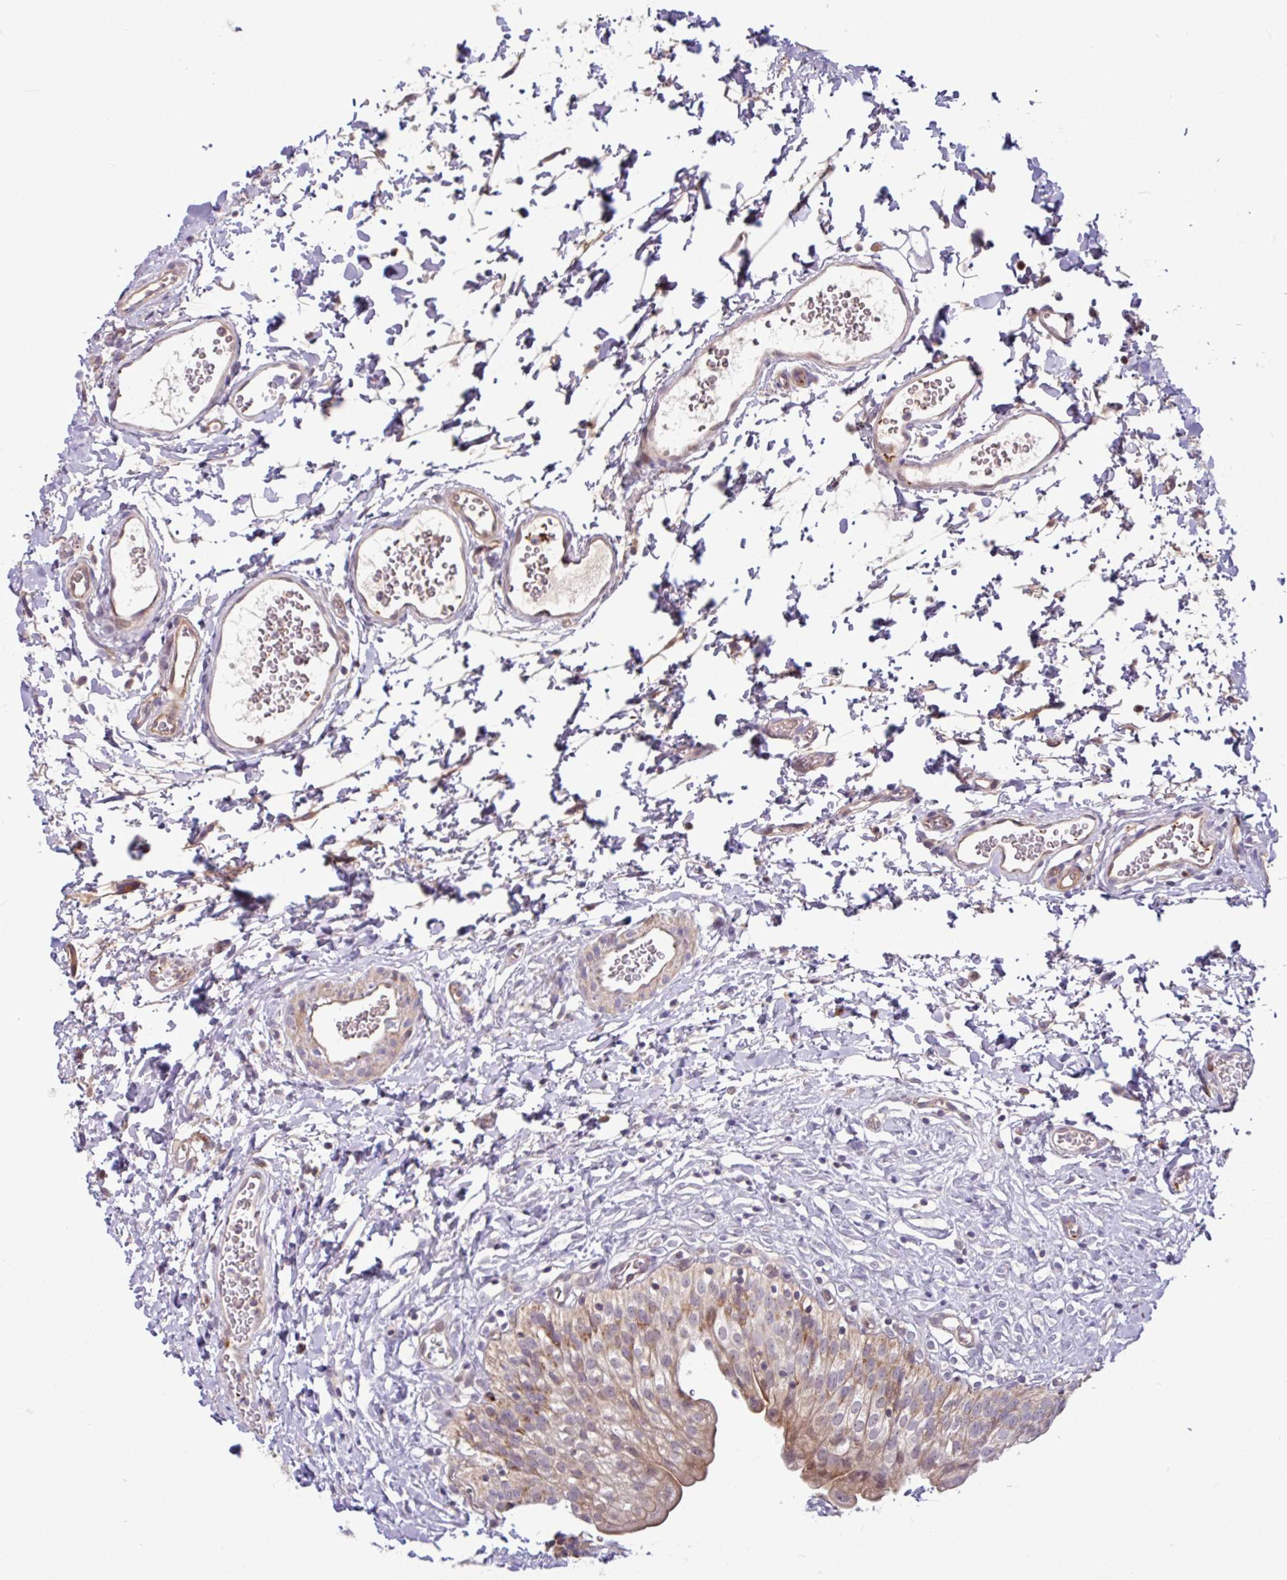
{"staining": {"intensity": "moderate", "quantity": "25%-75%", "location": "cytoplasmic/membranous"}, "tissue": "urinary bladder", "cell_type": "Urothelial cells", "image_type": "normal", "snomed": [{"axis": "morphology", "description": "Normal tissue, NOS"}, {"axis": "topography", "description": "Urinary bladder"}], "caption": "Protein staining demonstrates moderate cytoplasmic/membranous positivity in approximately 25%-75% of urothelial cells in normal urinary bladder.", "gene": "B4GALNT4", "patient": {"sex": "male", "age": 51}}